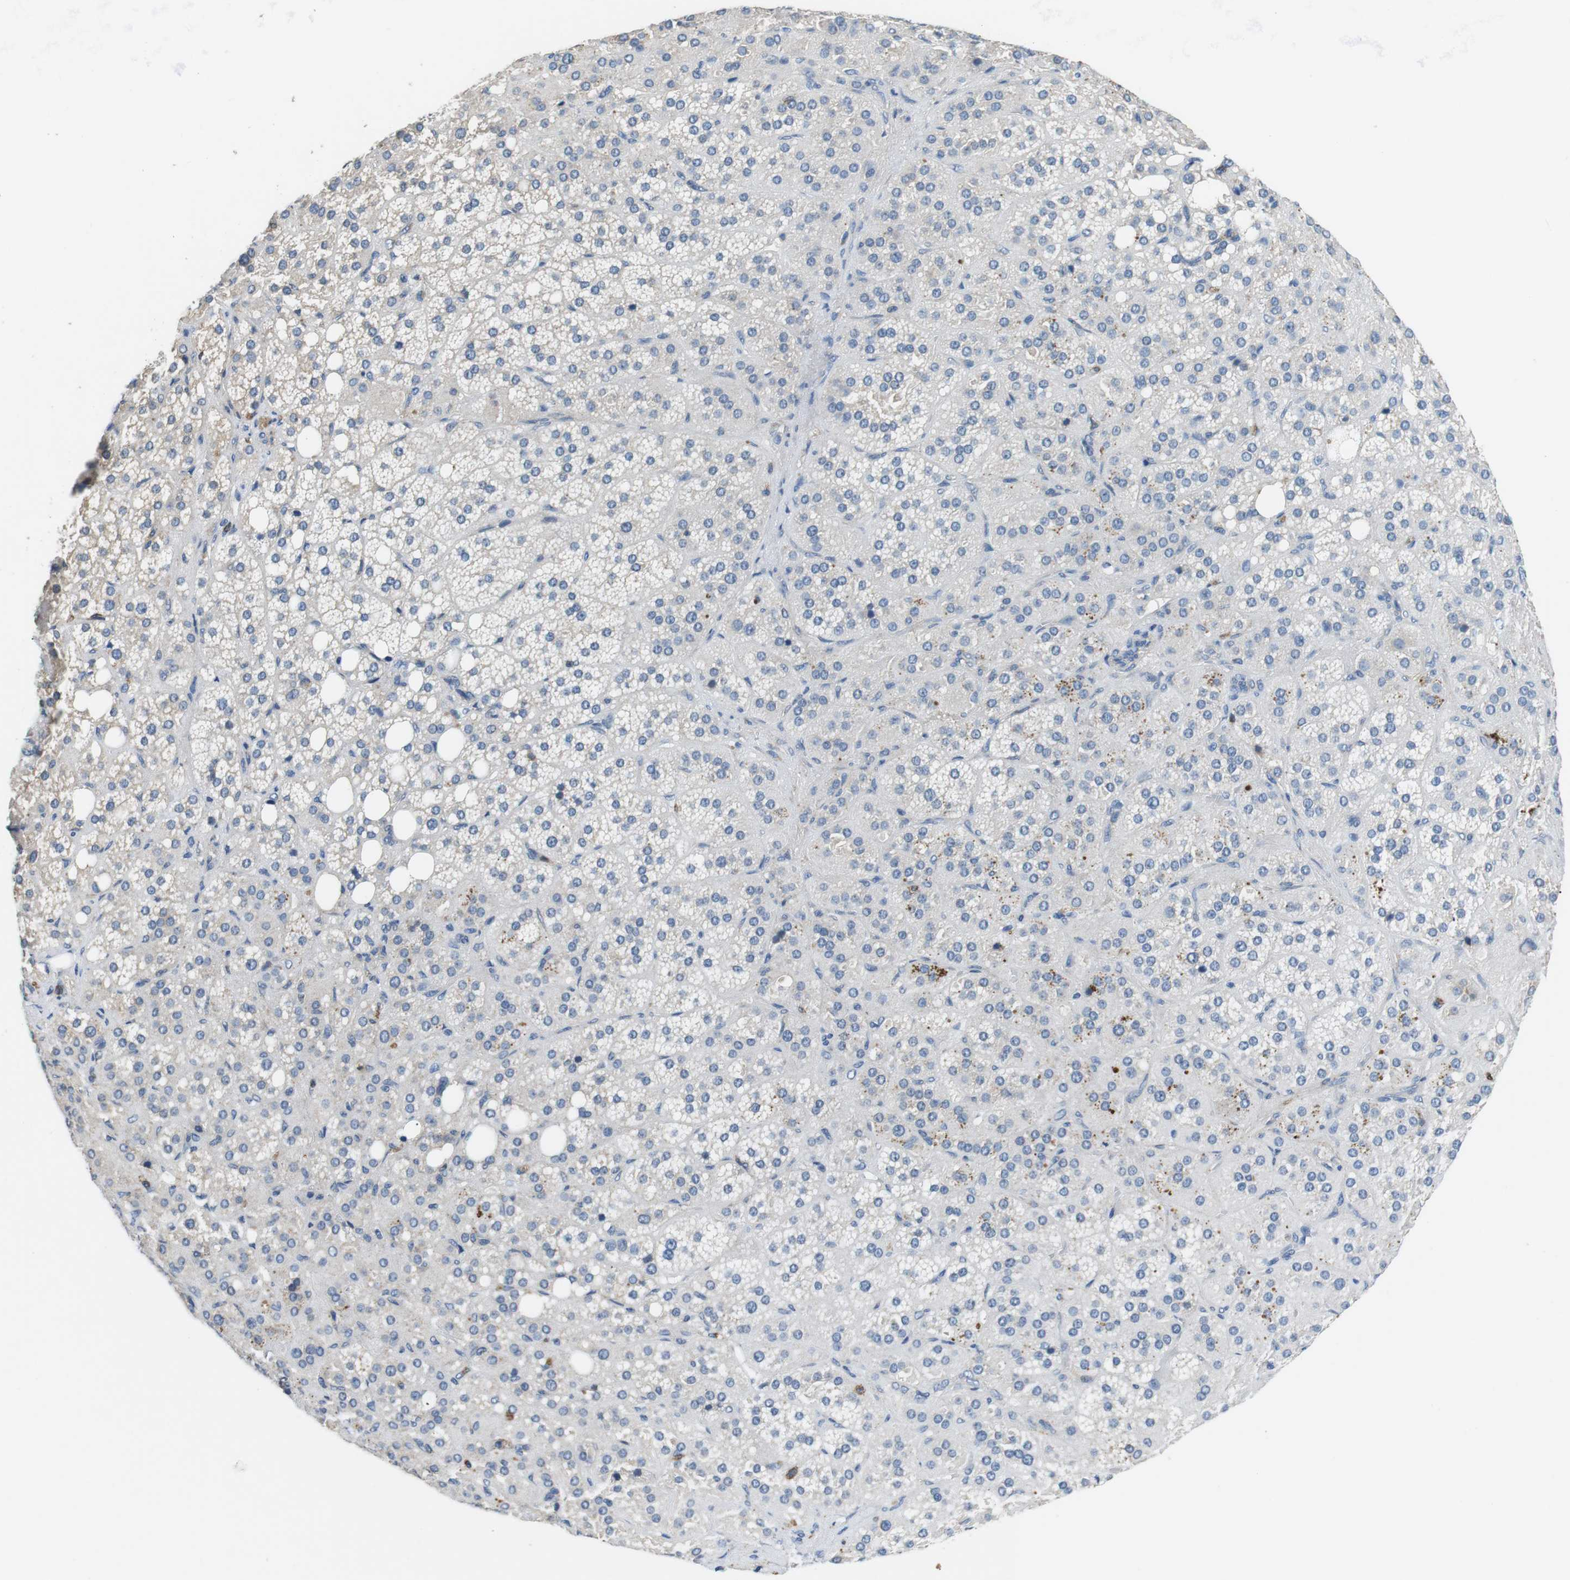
{"staining": {"intensity": "weak", "quantity": "25%-75%", "location": "cytoplasmic/membranous"}, "tissue": "adrenal gland", "cell_type": "Glandular cells", "image_type": "normal", "snomed": [{"axis": "morphology", "description": "Normal tissue, NOS"}, {"axis": "topography", "description": "Adrenal gland"}], "caption": "IHC staining of normal adrenal gland, which displays low levels of weak cytoplasmic/membranous staining in approximately 25%-75% of glandular cells indicating weak cytoplasmic/membranous protein staining. The staining was performed using DAB (brown) for protein detection and nuclei were counterstained in hematoxylin (blue).", "gene": "CD6", "patient": {"sex": "female", "age": 59}}